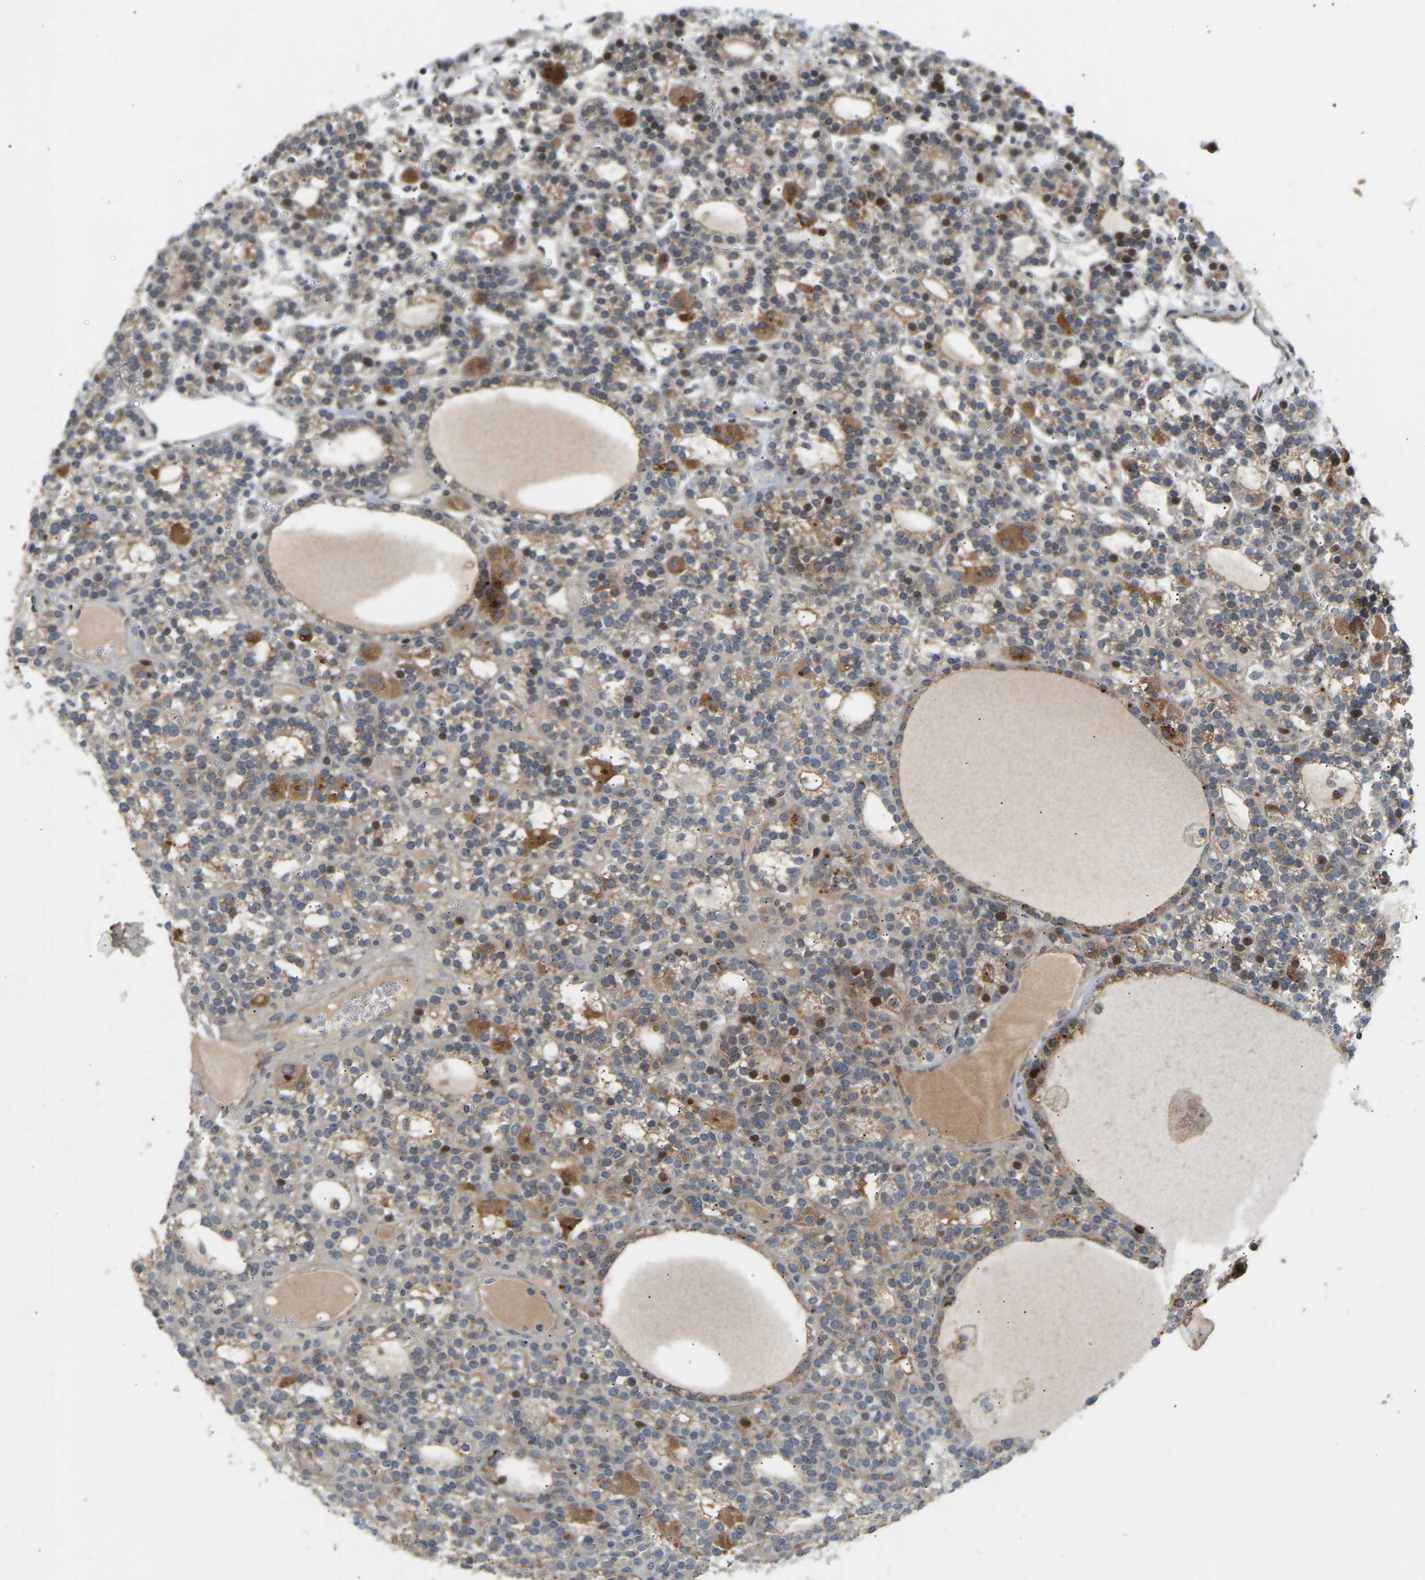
{"staining": {"intensity": "moderate", "quantity": ">75%", "location": "cytoplasmic/membranous,nuclear"}, "tissue": "parathyroid gland", "cell_type": "Glandular cells", "image_type": "normal", "snomed": [{"axis": "morphology", "description": "Normal tissue, NOS"}, {"axis": "morphology", "description": "Adenoma, NOS"}, {"axis": "topography", "description": "Parathyroid gland"}], "caption": "Immunohistochemical staining of benign parathyroid gland reveals moderate cytoplasmic/membranous,nuclear protein positivity in approximately >75% of glandular cells.", "gene": "POGLUT2", "patient": {"sex": "female", "age": 58}}